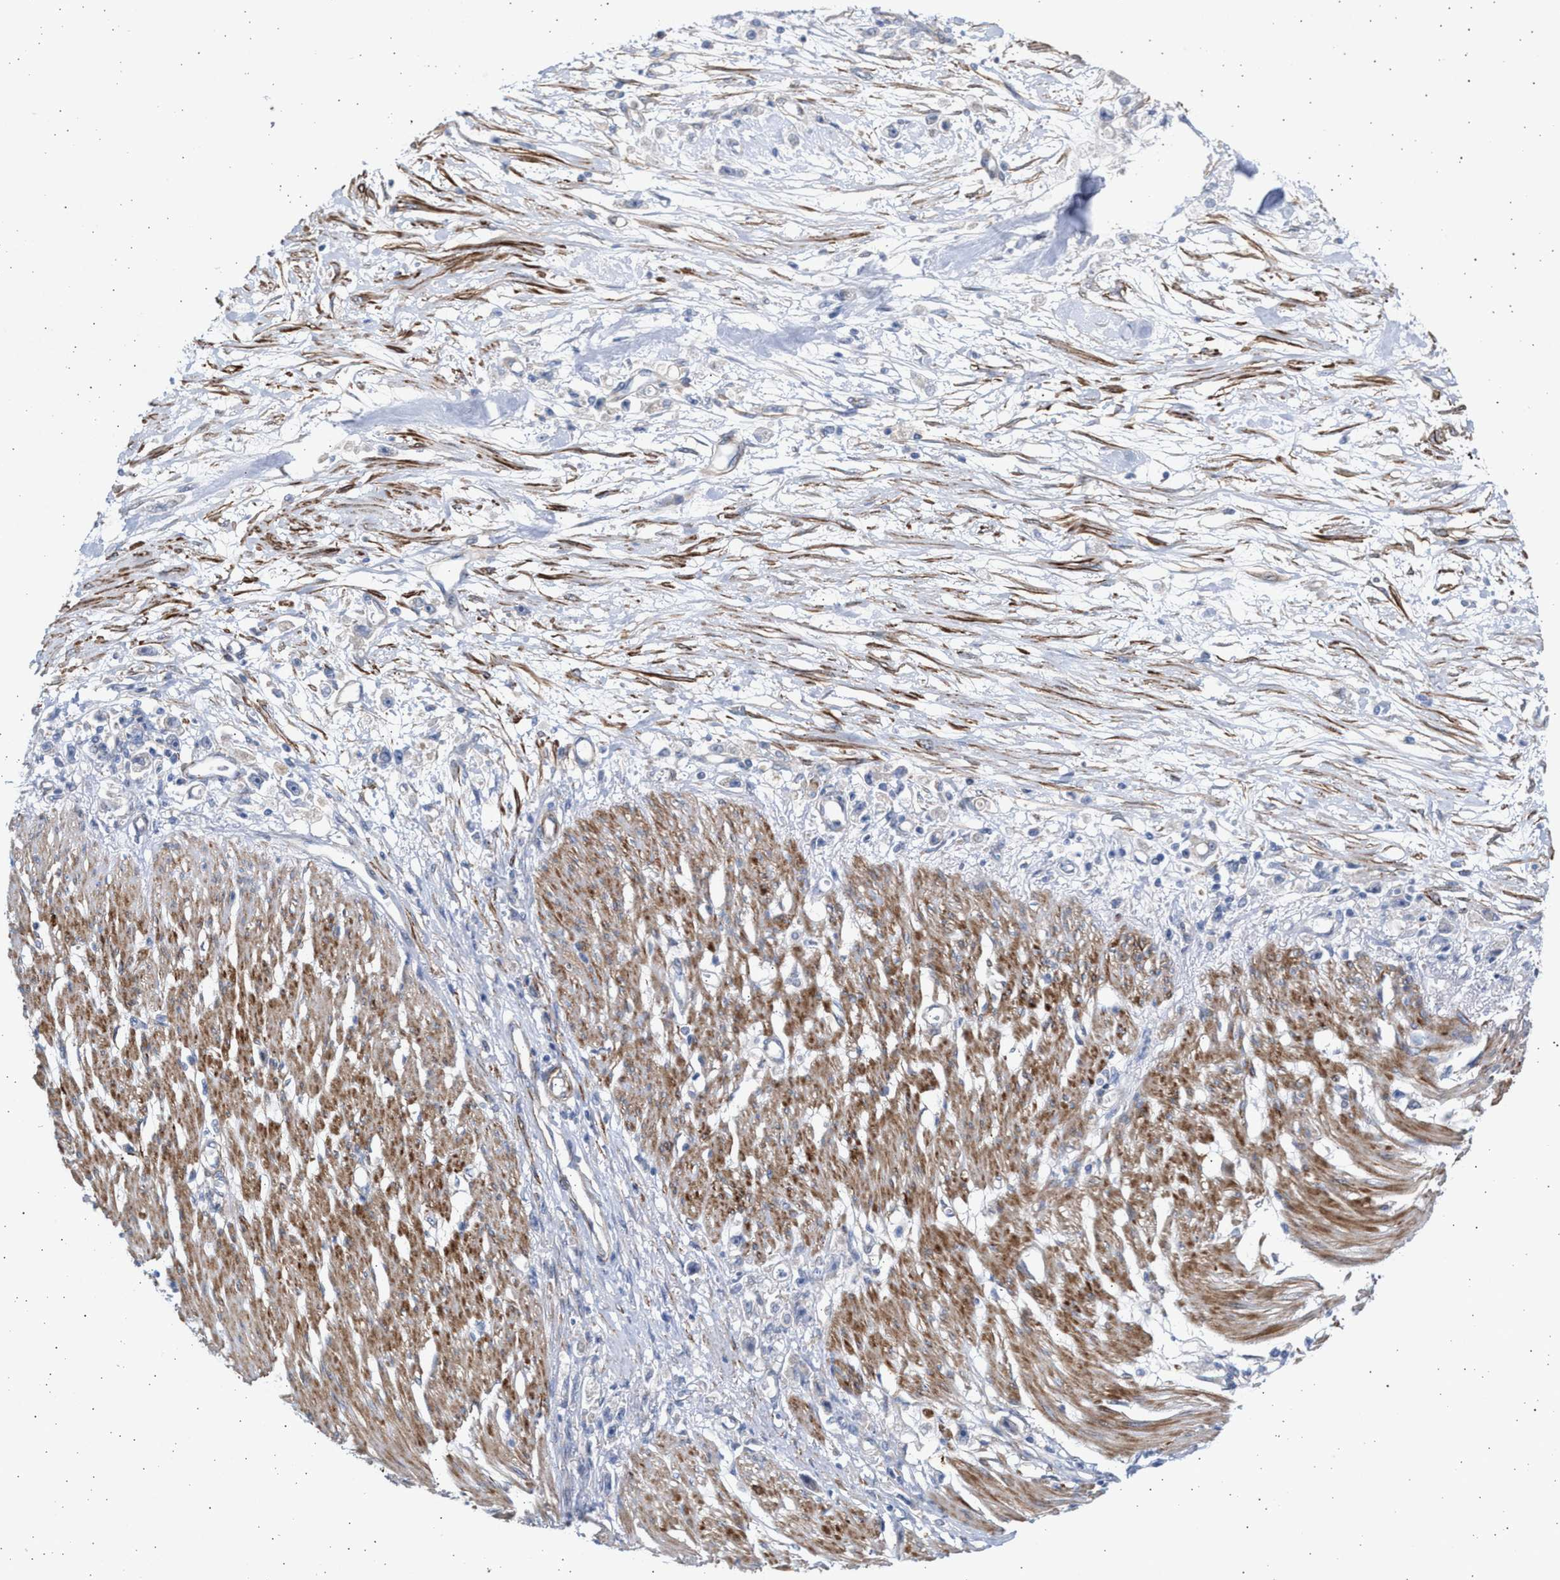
{"staining": {"intensity": "negative", "quantity": "none", "location": "none"}, "tissue": "stomach cancer", "cell_type": "Tumor cells", "image_type": "cancer", "snomed": [{"axis": "morphology", "description": "Adenocarcinoma, NOS"}, {"axis": "topography", "description": "Stomach"}], "caption": "The histopathology image demonstrates no staining of tumor cells in adenocarcinoma (stomach).", "gene": "NBR1", "patient": {"sex": "female", "age": 59}}